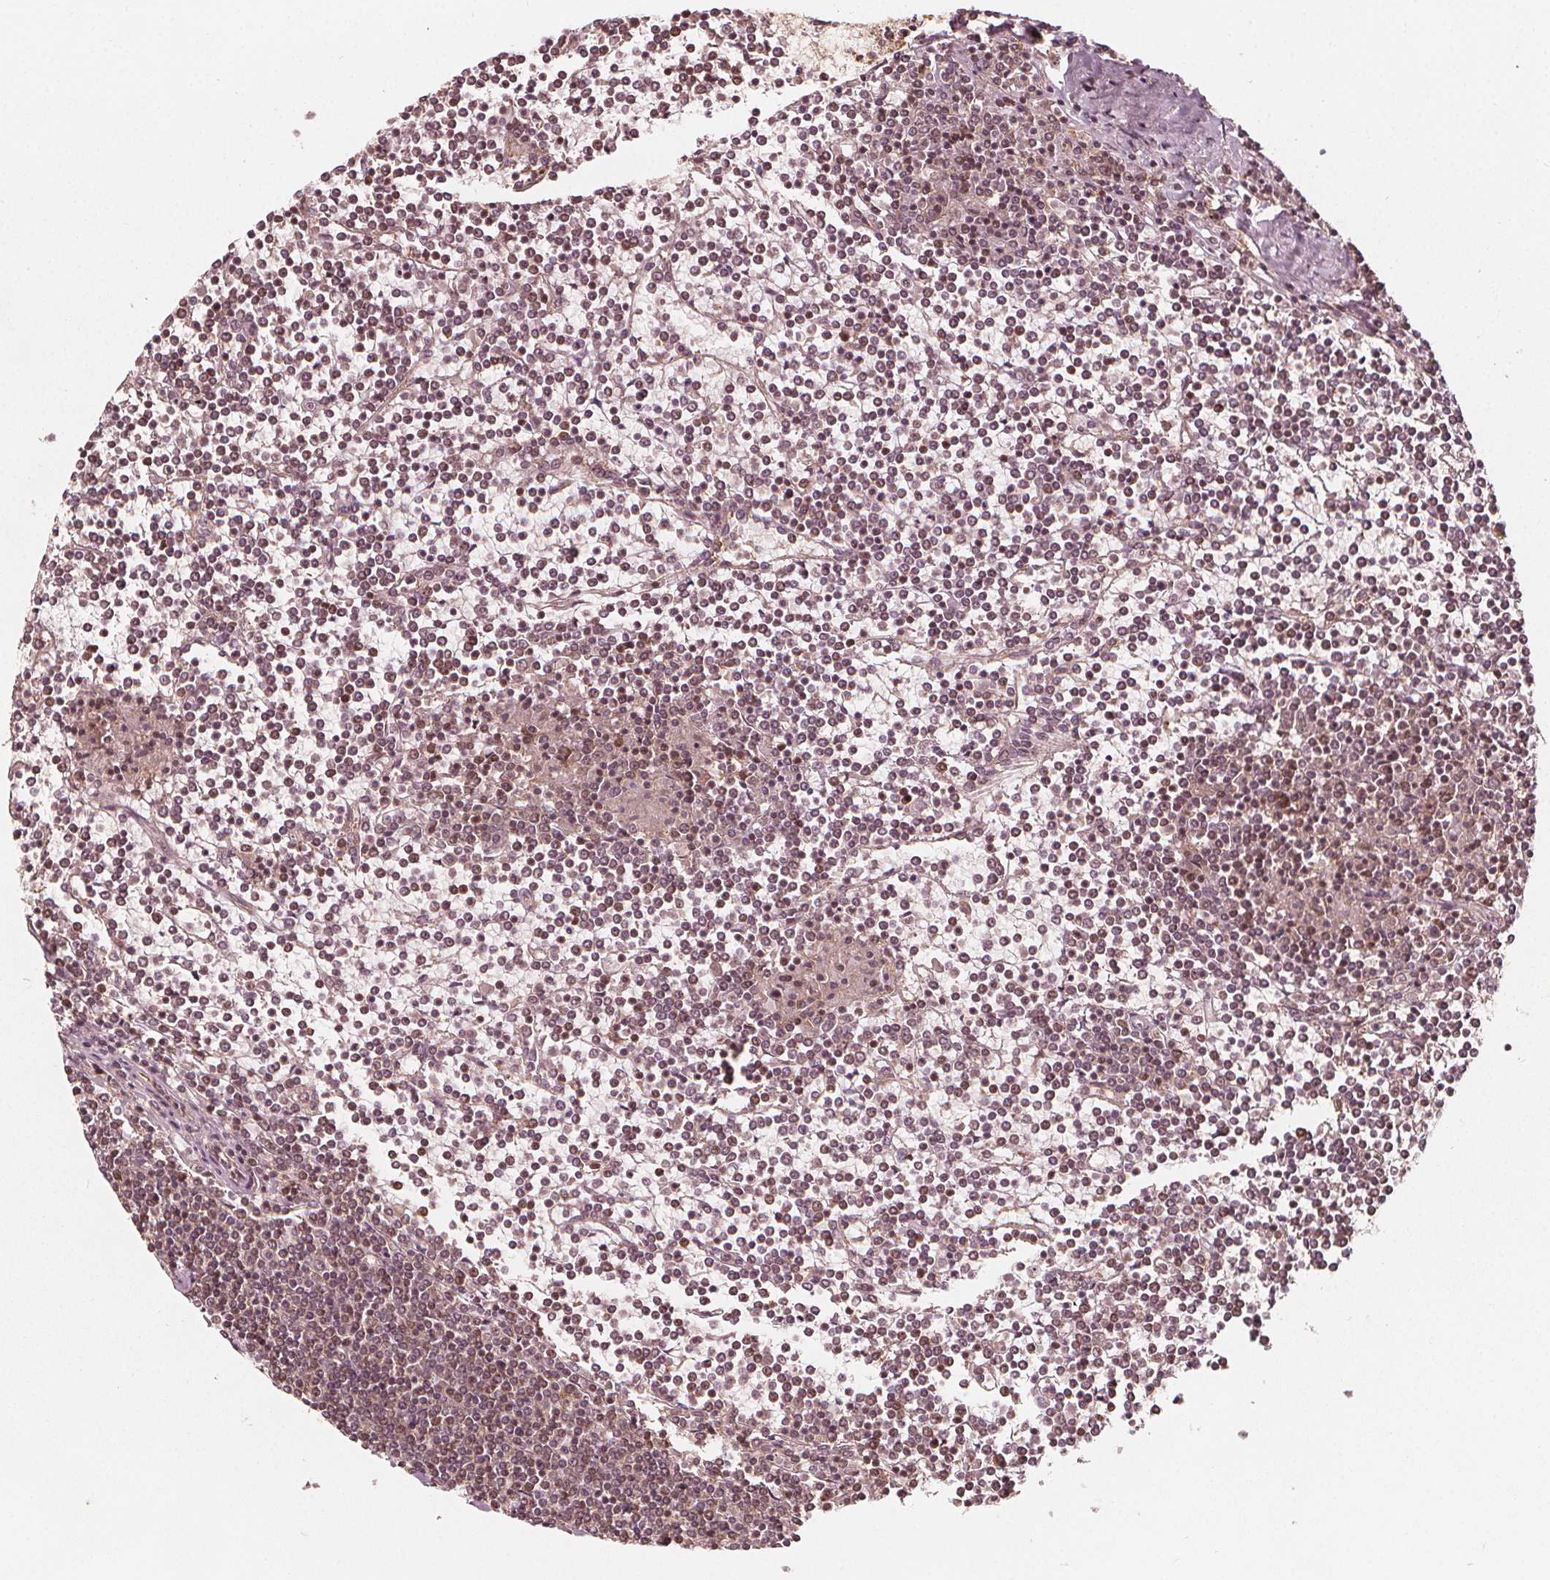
{"staining": {"intensity": "moderate", "quantity": ">75%", "location": "cytoplasmic/membranous"}, "tissue": "lymphoma", "cell_type": "Tumor cells", "image_type": "cancer", "snomed": [{"axis": "morphology", "description": "Malignant lymphoma, non-Hodgkin's type, Low grade"}, {"axis": "topography", "description": "Spleen"}], "caption": "This micrograph demonstrates low-grade malignant lymphoma, non-Hodgkin's type stained with IHC to label a protein in brown. The cytoplasmic/membranous of tumor cells show moderate positivity for the protein. Nuclei are counter-stained blue.", "gene": "AIP", "patient": {"sex": "female", "age": 19}}